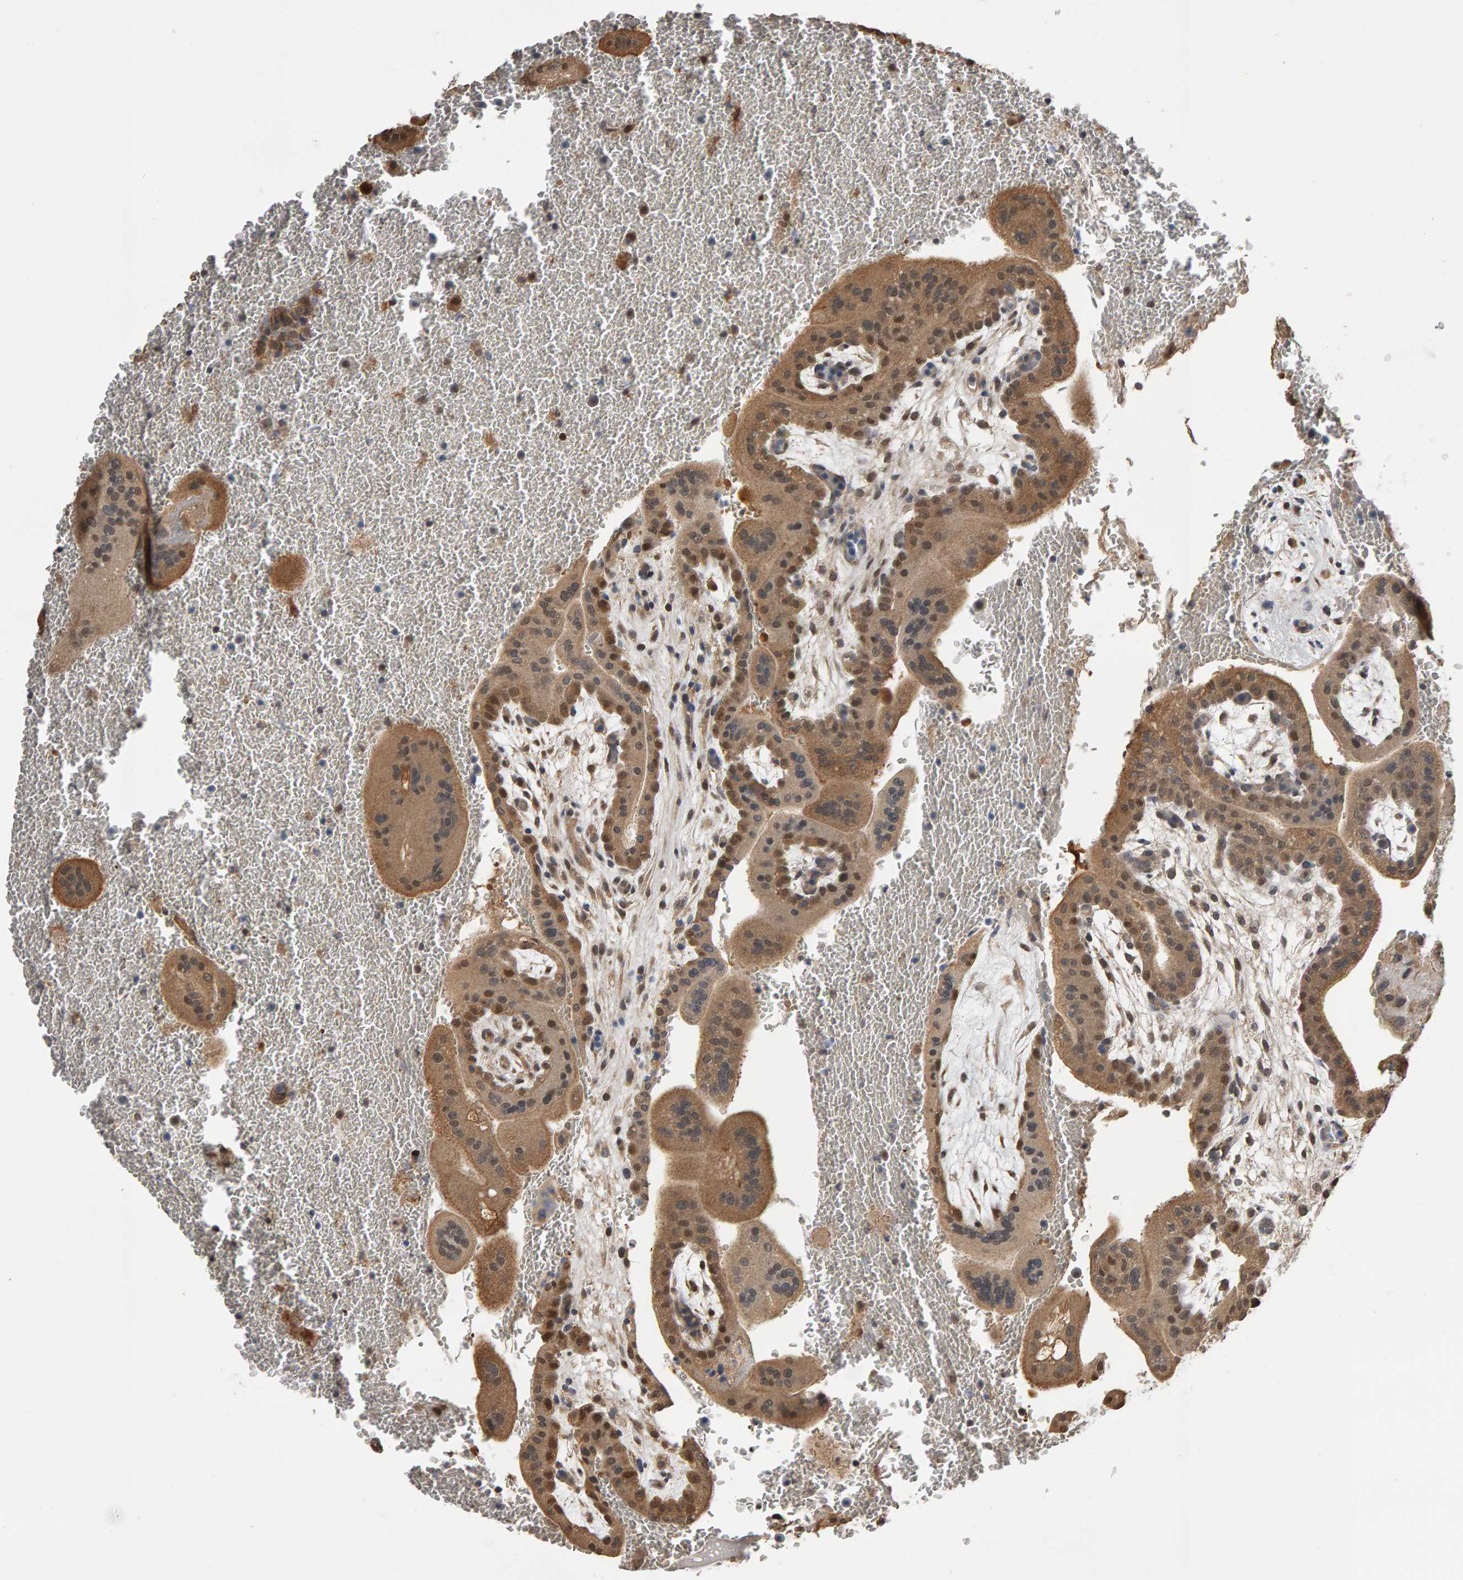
{"staining": {"intensity": "moderate", "quantity": ">75%", "location": "cytoplasmic/membranous,nuclear"}, "tissue": "placenta", "cell_type": "Decidual cells", "image_type": "normal", "snomed": [{"axis": "morphology", "description": "Normal tissue, NOS"}, {"axis": "topography", "description": "Placenta"}], "caption": "Protein staining of benign placenta demonstrates moderate cytoplasmic/membranous,nuclear positivity in approximately >75% of decidual cells.", "gene": "COASY", "patient": {"sex": "female", "age": 35}}